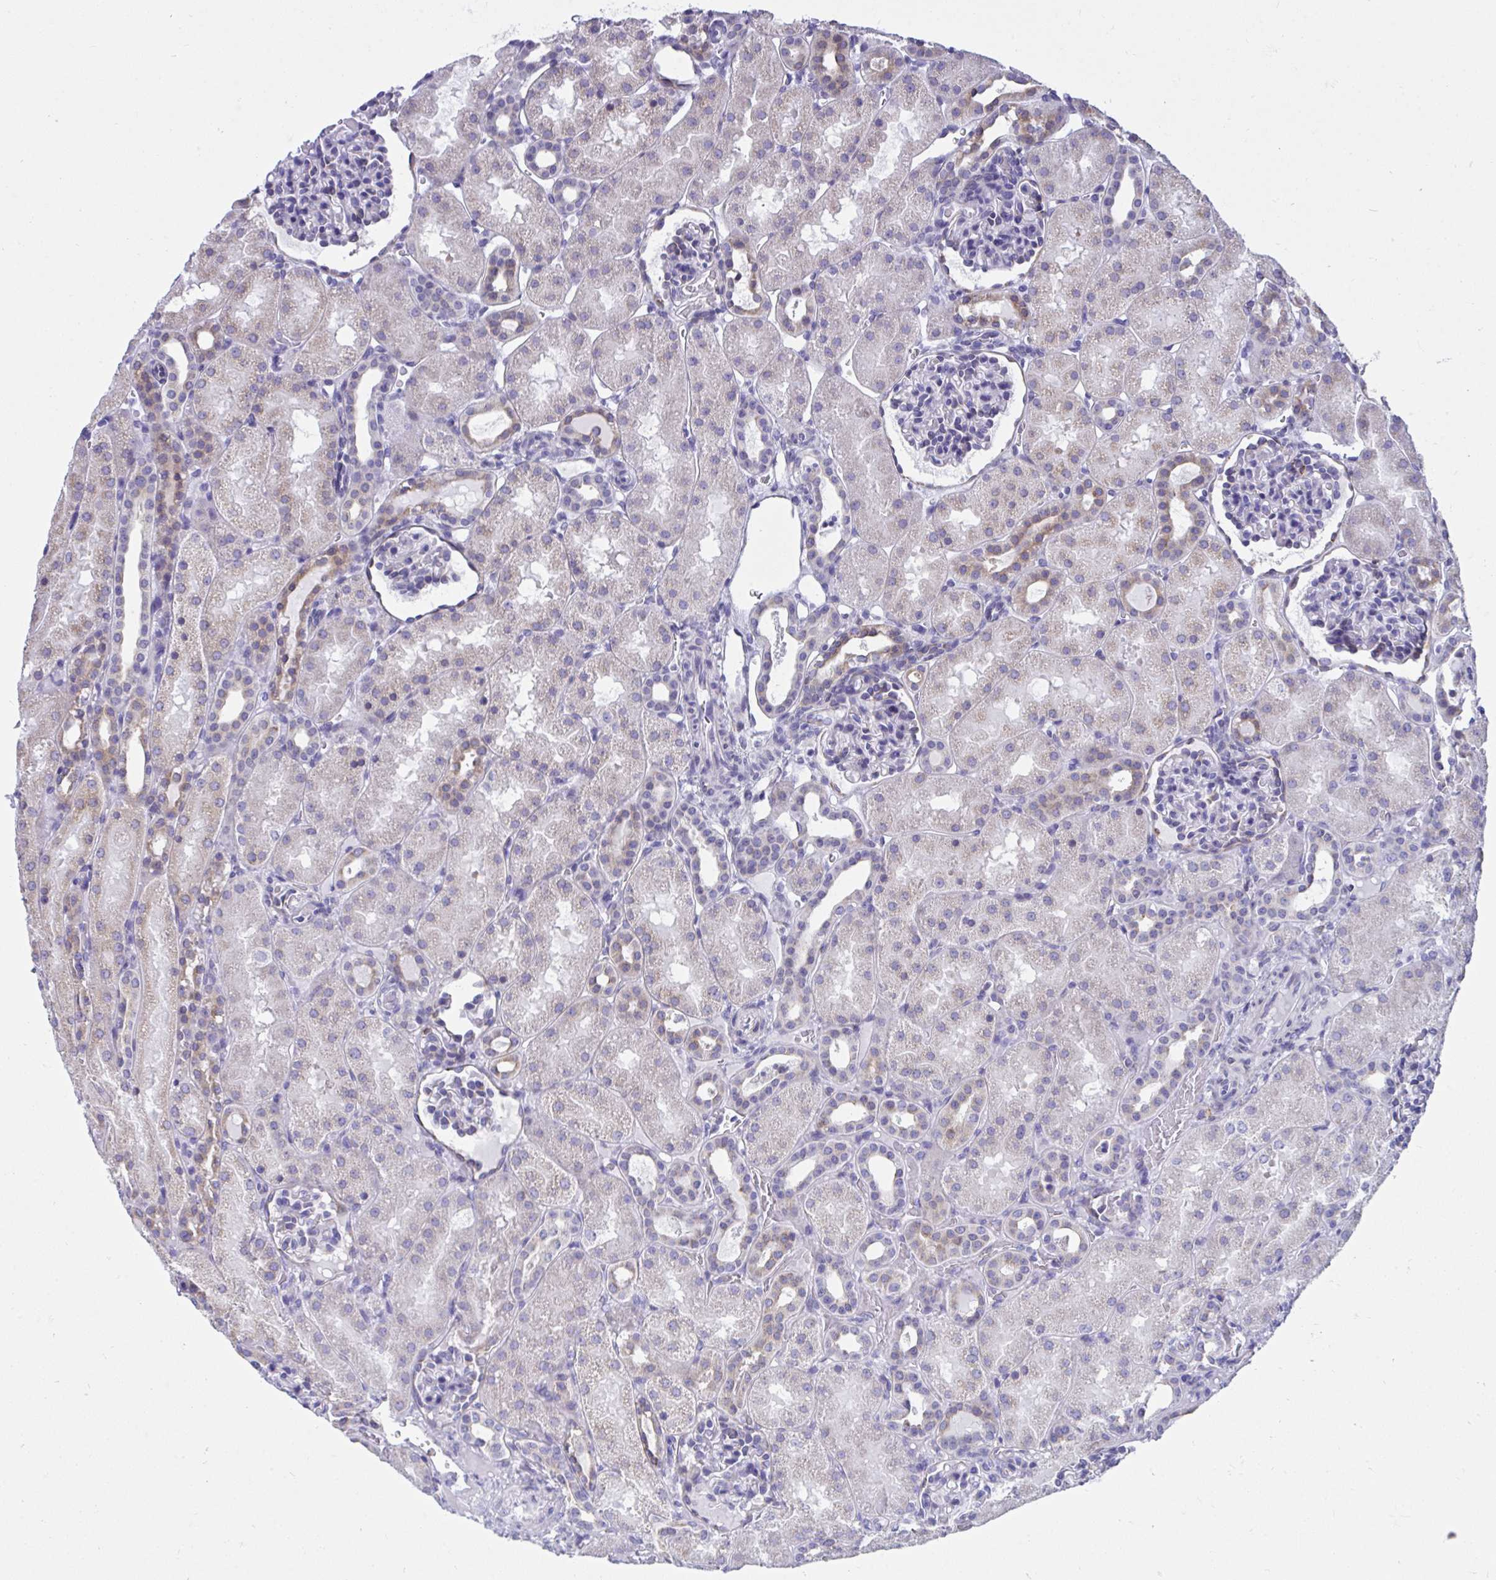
{"staining": {"intensity": "moderate", "quantity": "<25%", "location": "cytoplasmic/membranous"}, "tissue": "kidney", "cell_type": "Cells in glomeruli", "image_type": "normal", "snomed": [{"axis": "morphology", "description": "Normal tissue, NOS"}, {"axis": "topography", "description": "Kidney"}], "caption": "Immunohistochemistry (IHC) histopathology image of normal human kidney stained for a protein (brown), which displays low levels of moderate cytoplasmic/membranous staining in approximately <25% of cells in glomeruli.", "gene": "ASPH", "patient": {"sex": "male", "age": 2}}